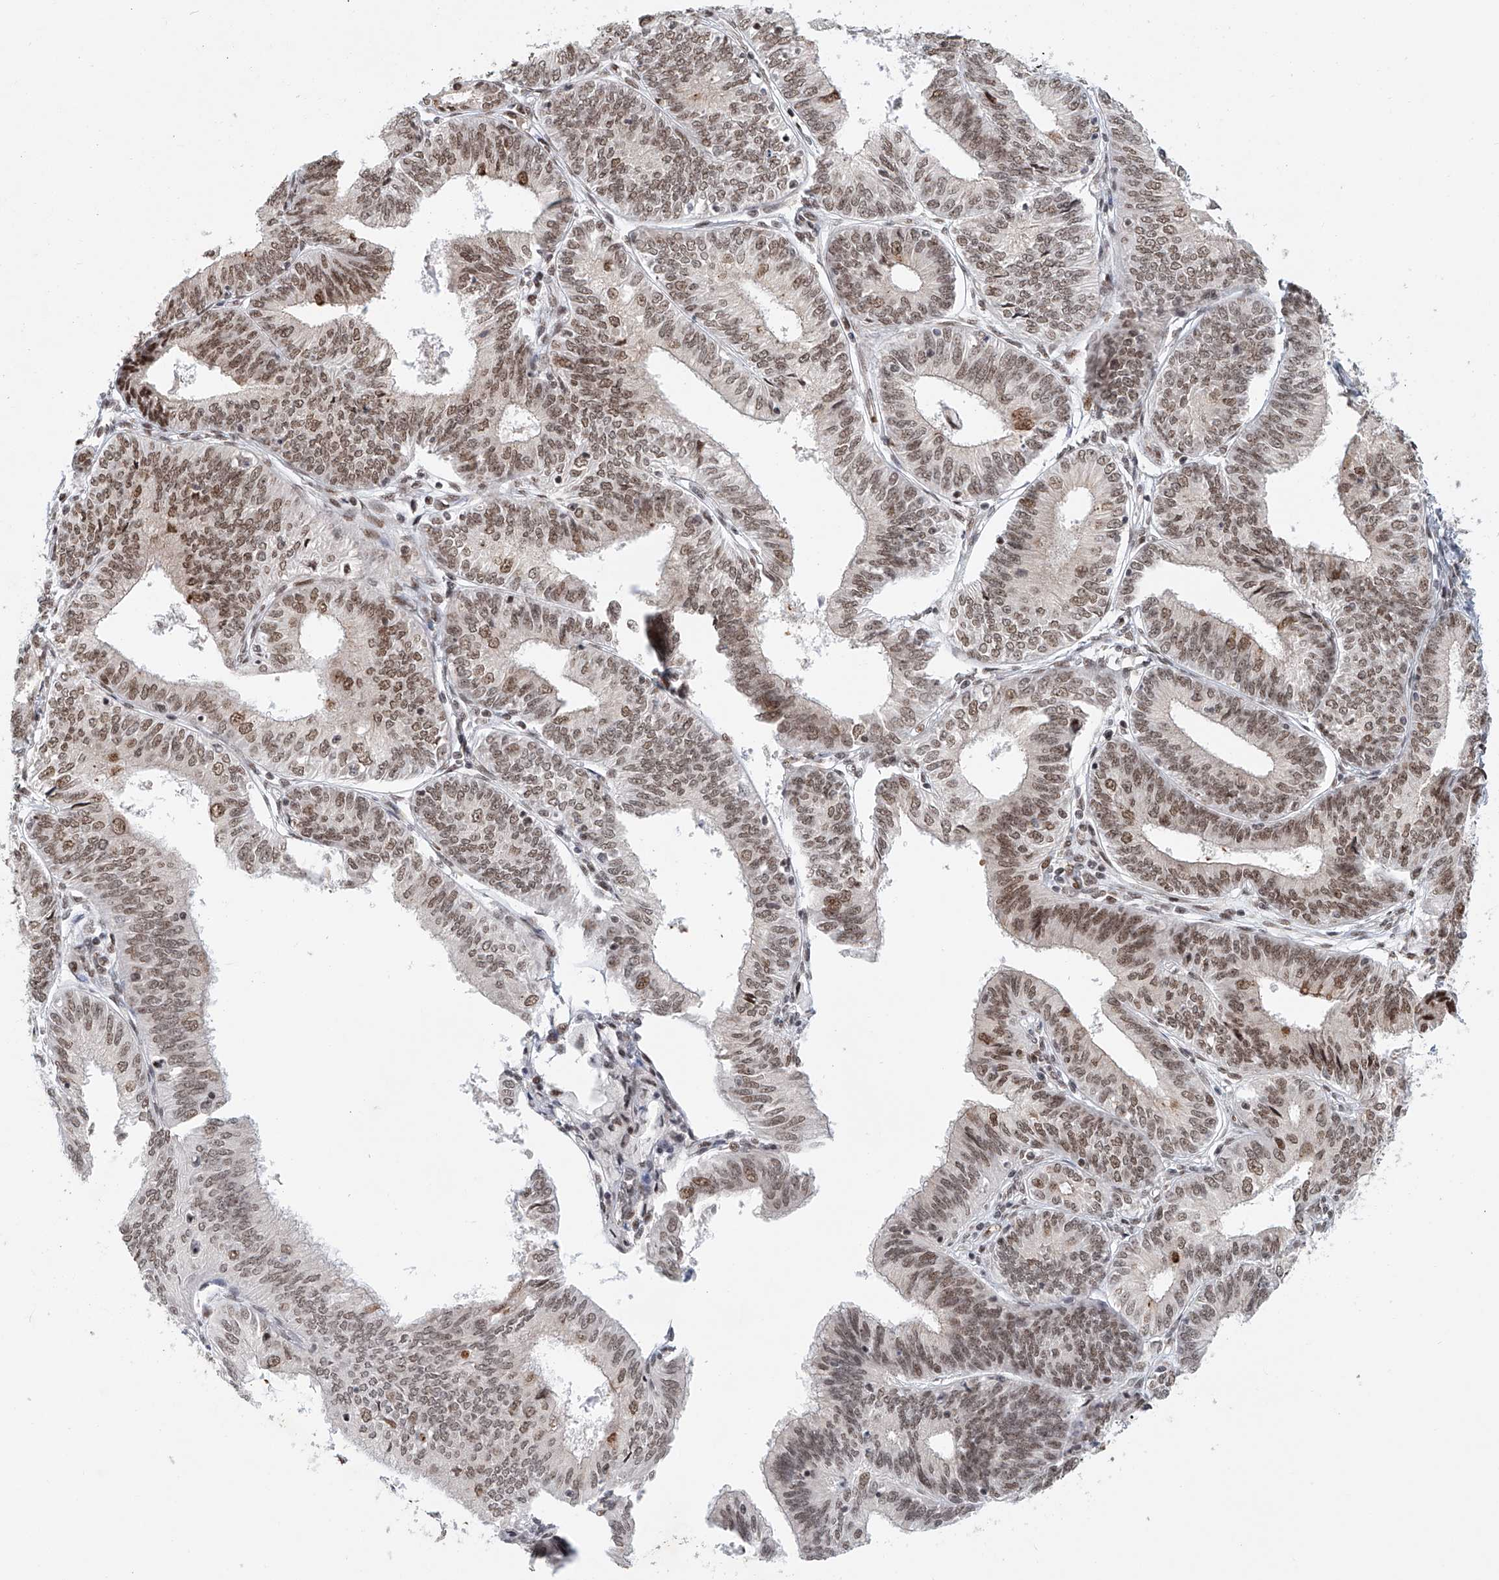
{"staining": {"intensity": "moderate", "quantity": ">75%", "location": "nuclear"}, "tissue": "endometrial cancer", "cell_type": "Tumor cells", "image_type": "cancer", "snomed": [{"axis": "morphology", "description": "Adenocarcinoma, NOS"}, {"axis": "topography", "description": "Endometrium"}], "caption": "Brown immunohistochemical staining in human endometrial cancer demonstrates moderate nuclear expression in about >75% of tumor cells.", "gene": "ZNF470", "patient": {"sex": "female", "age": 51}}